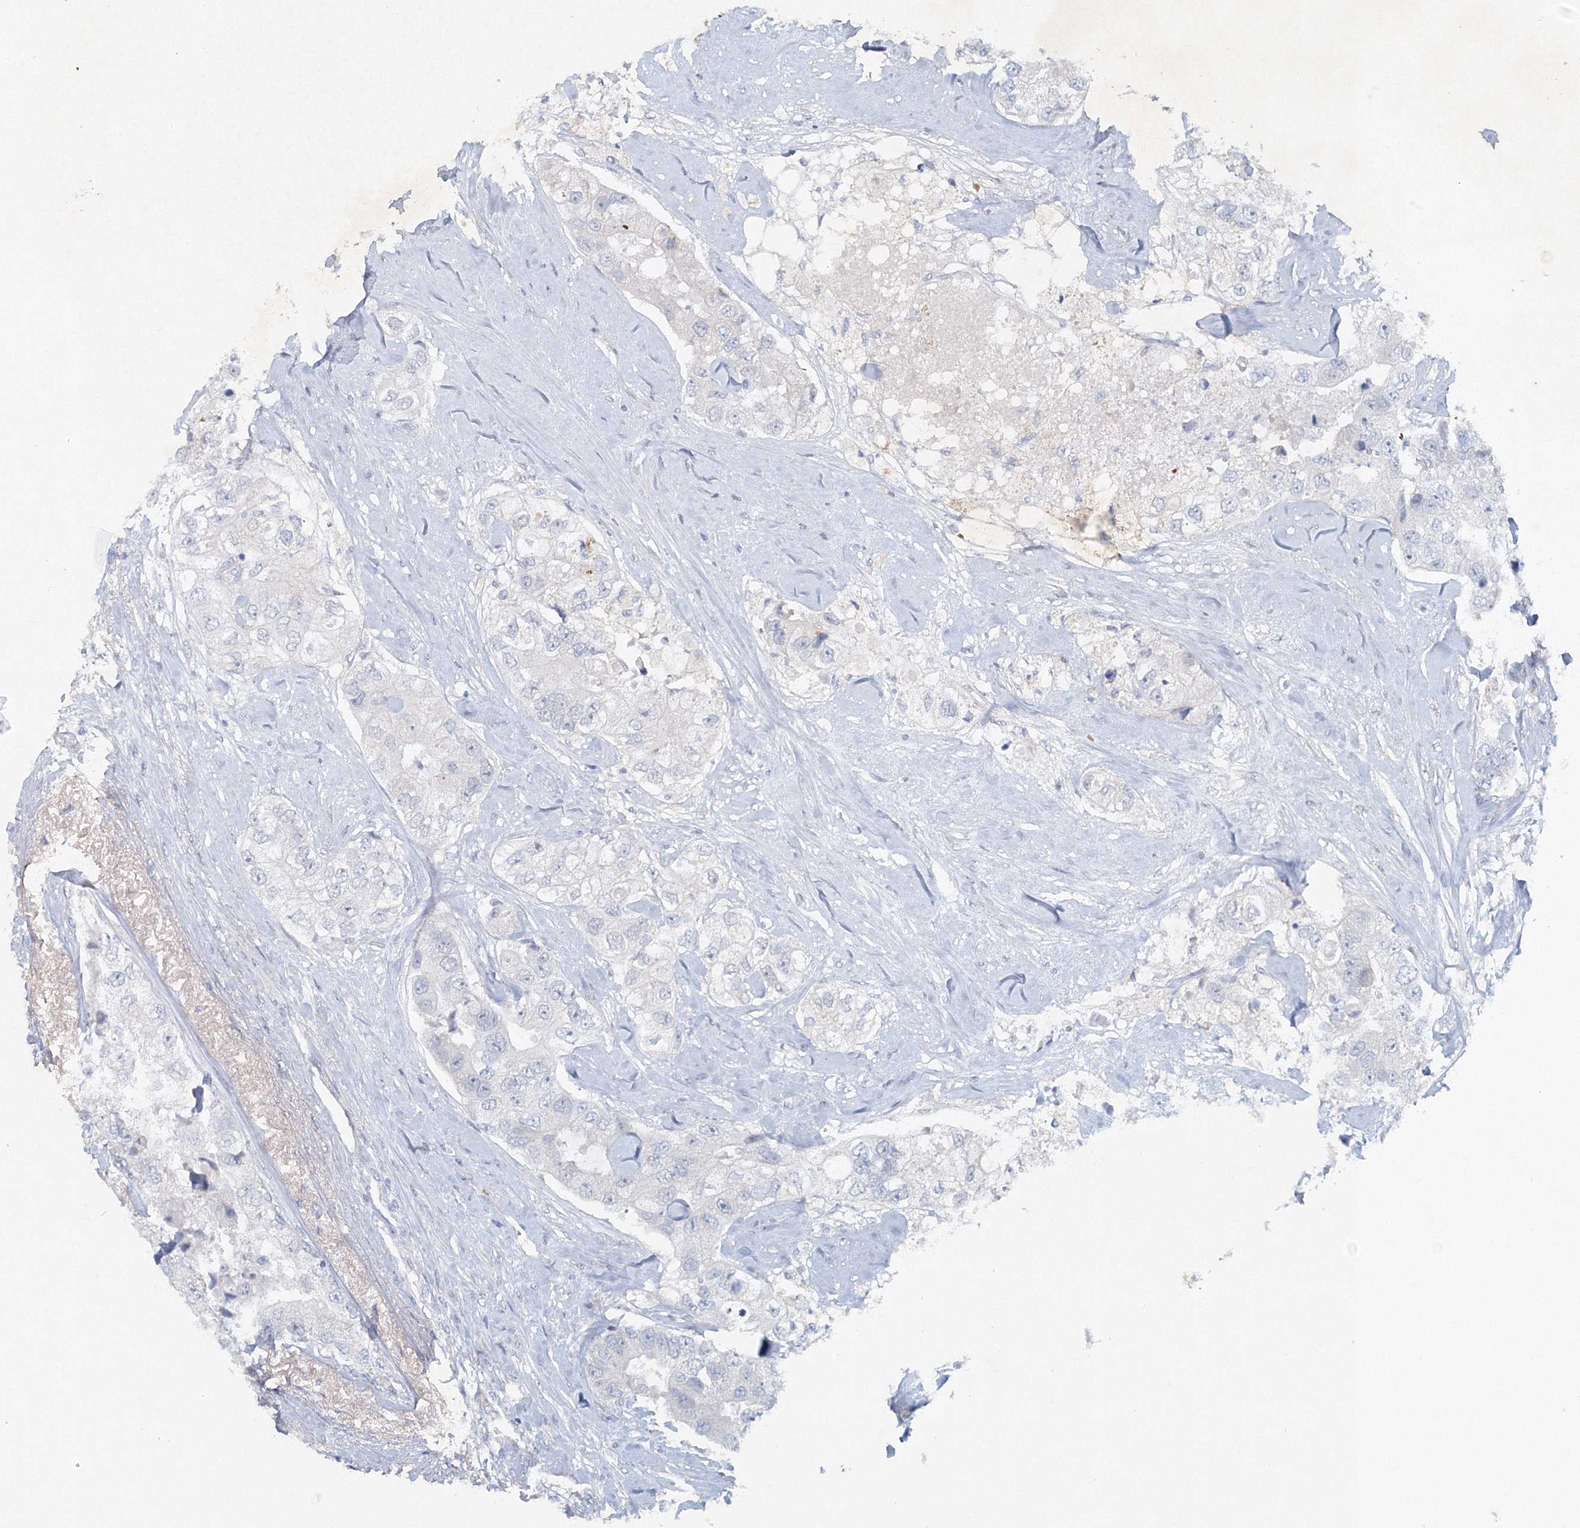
{"staining": {"intensity": "negative", "quantity": "none", "location": "none"}, "tissue": "breast cancer", "cell_type": "Tumor cells", "image_type": "cancer", "snomed": [{"axis": "morphology", "description": "Duct carcinoma"}, {"axis": "topography", "description": "Breast"}], "caption": "An IHC histopathology image of breast cancer is shown. There is no staining in tumor cells of breast cancer. The staining is performed using DAB (3,3'-diaminobenzidine) brown chromogen with nuclei counter-stained in using hematoxylin.", "gene": "SH3BP5", "patient": {"sex": "female", "age": 62}}